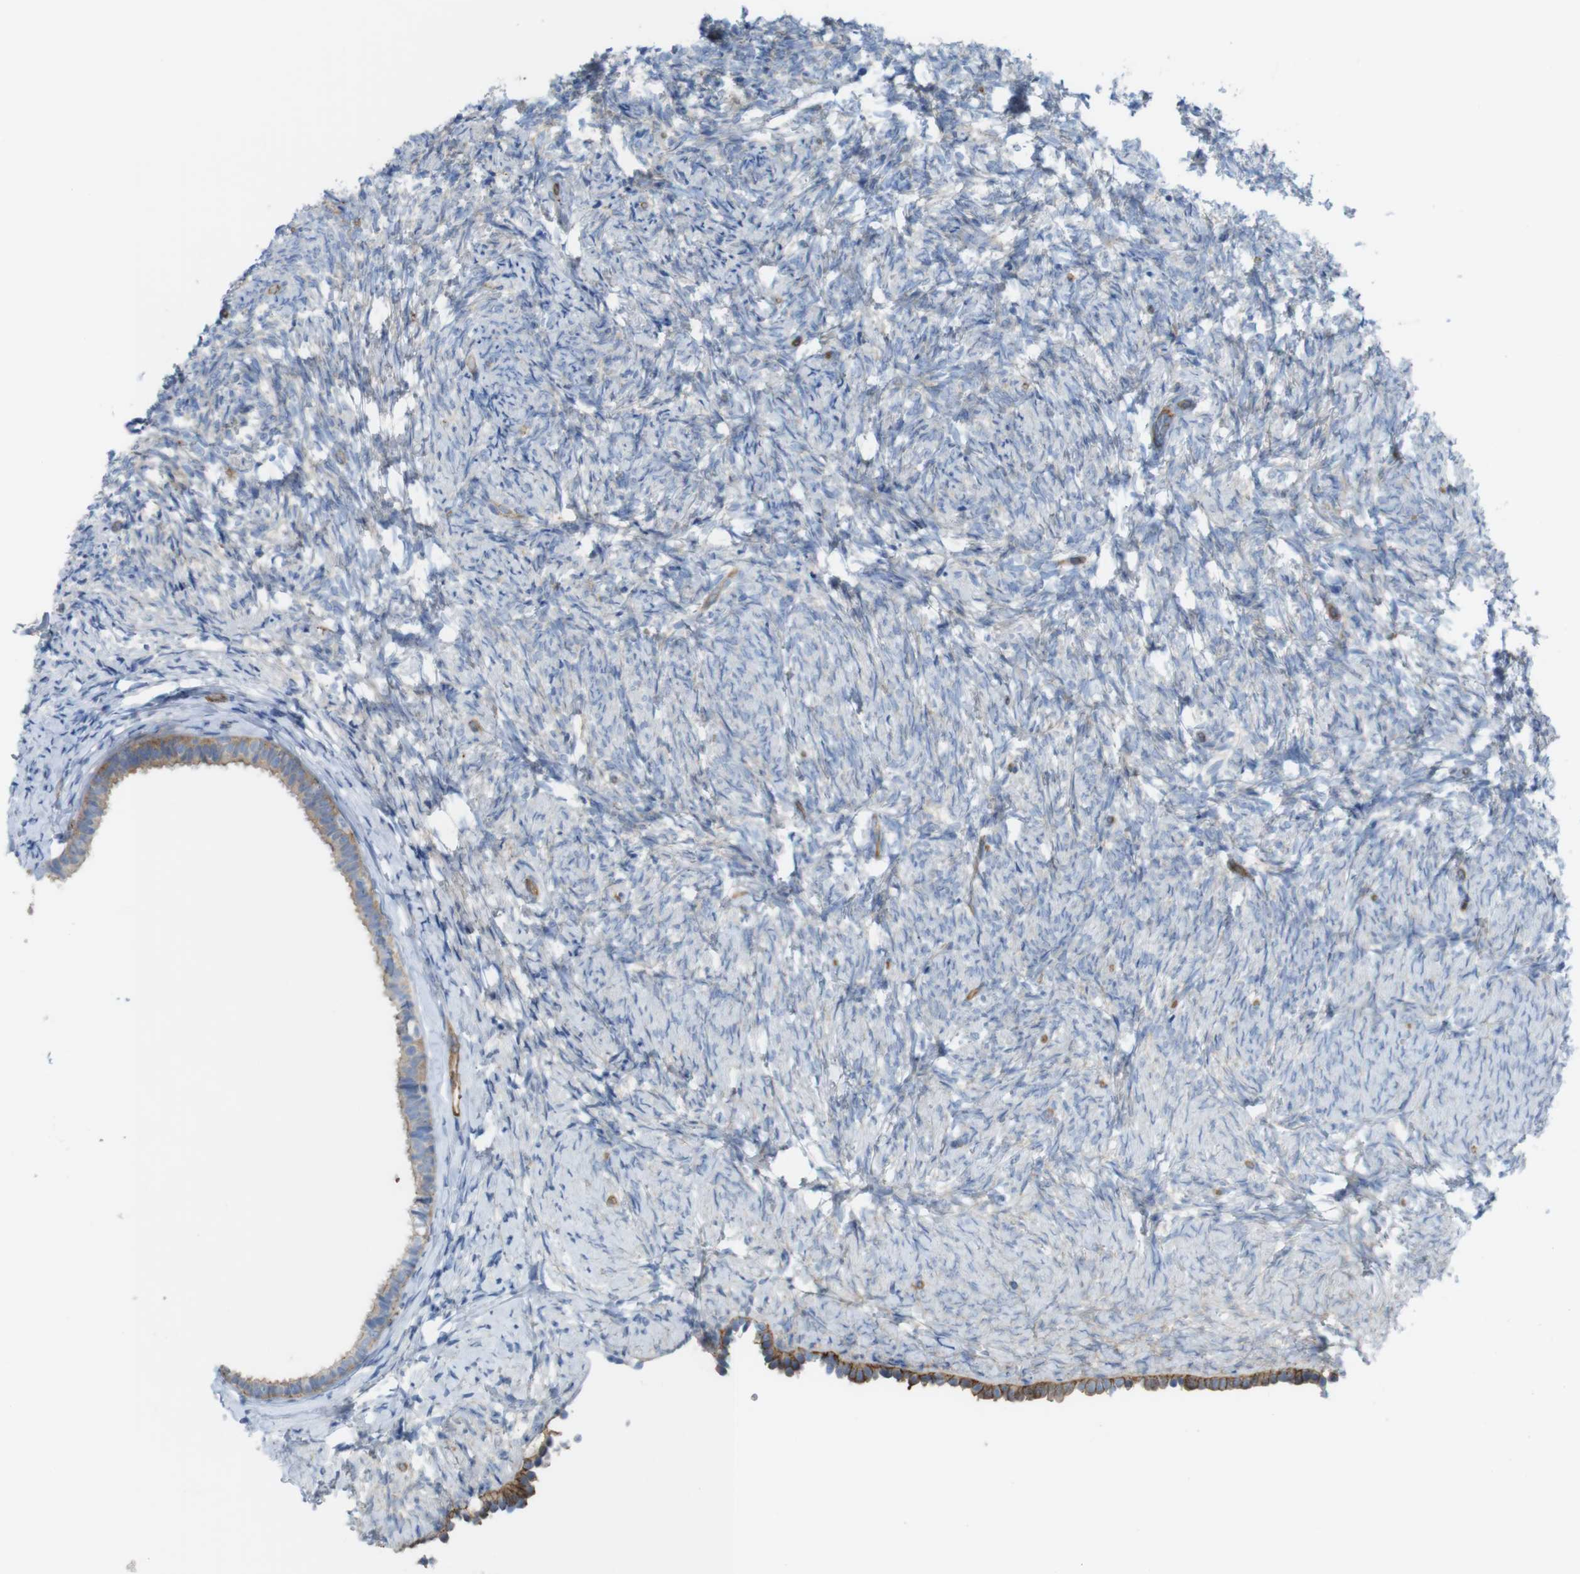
{"staining": {"intensity": "weak", "quantity": ">75%", "location": "cytoplasmic/membranous"}, "tissue": "ovary", "cell_type": "Follicle cells", "image_type": "normal", "snomed": [{"axis": "morphology", "description": "Normal tissue, NOS"}, {"axis": "topography", "description": "Ovary"}], "caption": "An immunohistochemistry image of benign tissue is shown. Protein staining in brown labels weak cytoplasmic/membranous positivity in ovary within follicle cells. The protein of interest is shown in brown color, while the nuclei are stained blue.", "gene": "PREX2", "patient": {"sex": "female", "age": 60}}